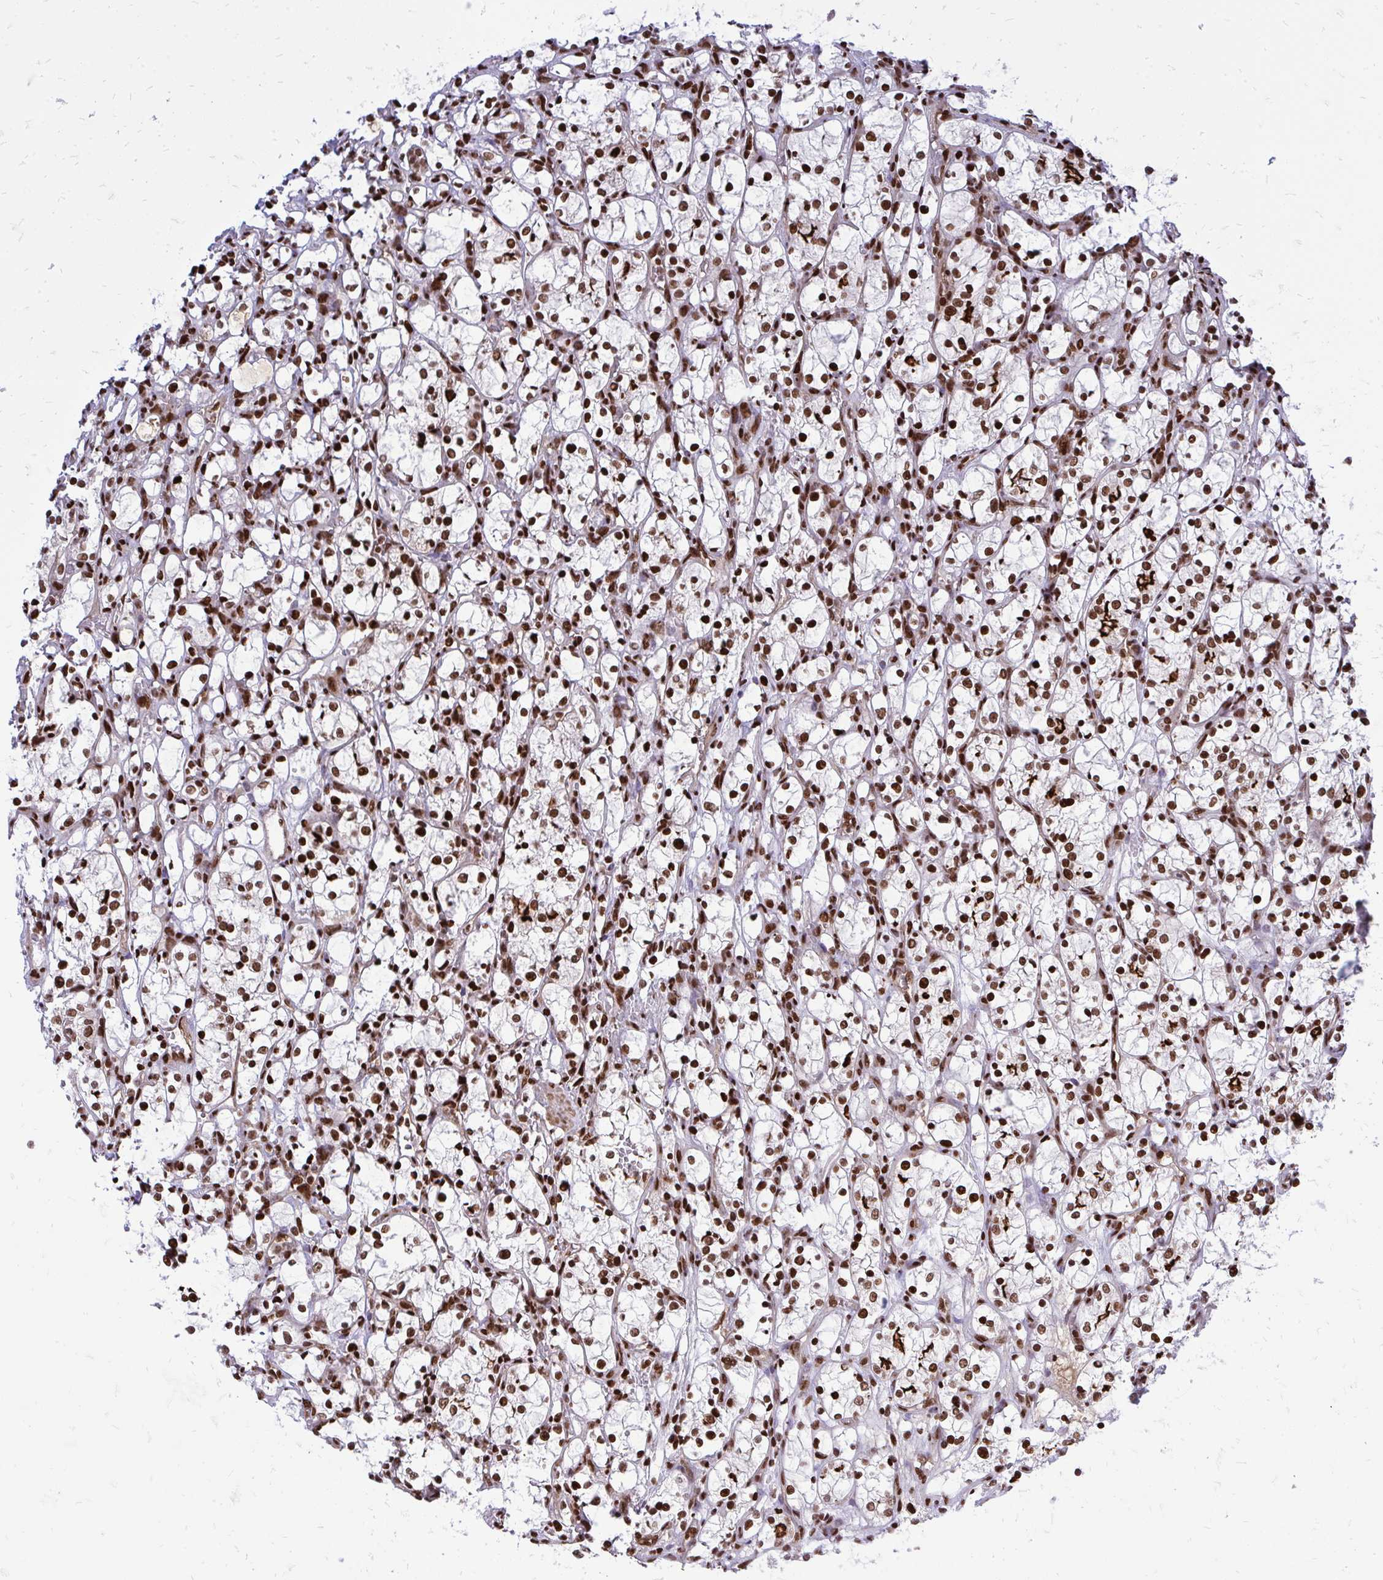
{"staining": {"intensity": "strong", "quantity": ">75%", "location": "nuclear"}, "tissue": "renal cancer", "cell_type": "Tumor cells", "image_type": "cancer", "snomed": [{"axis": "morphology", "description": "Adenocarcinoma, NOS"}, {"axis": "topography", "description": "Kidney"}], "caption": "IHC of renal cancer (adenocarcinoma) shows high levels of strong nuclear positivity in approximately >75% of tumor cells.", "gene": "TBL1Y", "patient": {"sex": "female", "age": 69}}